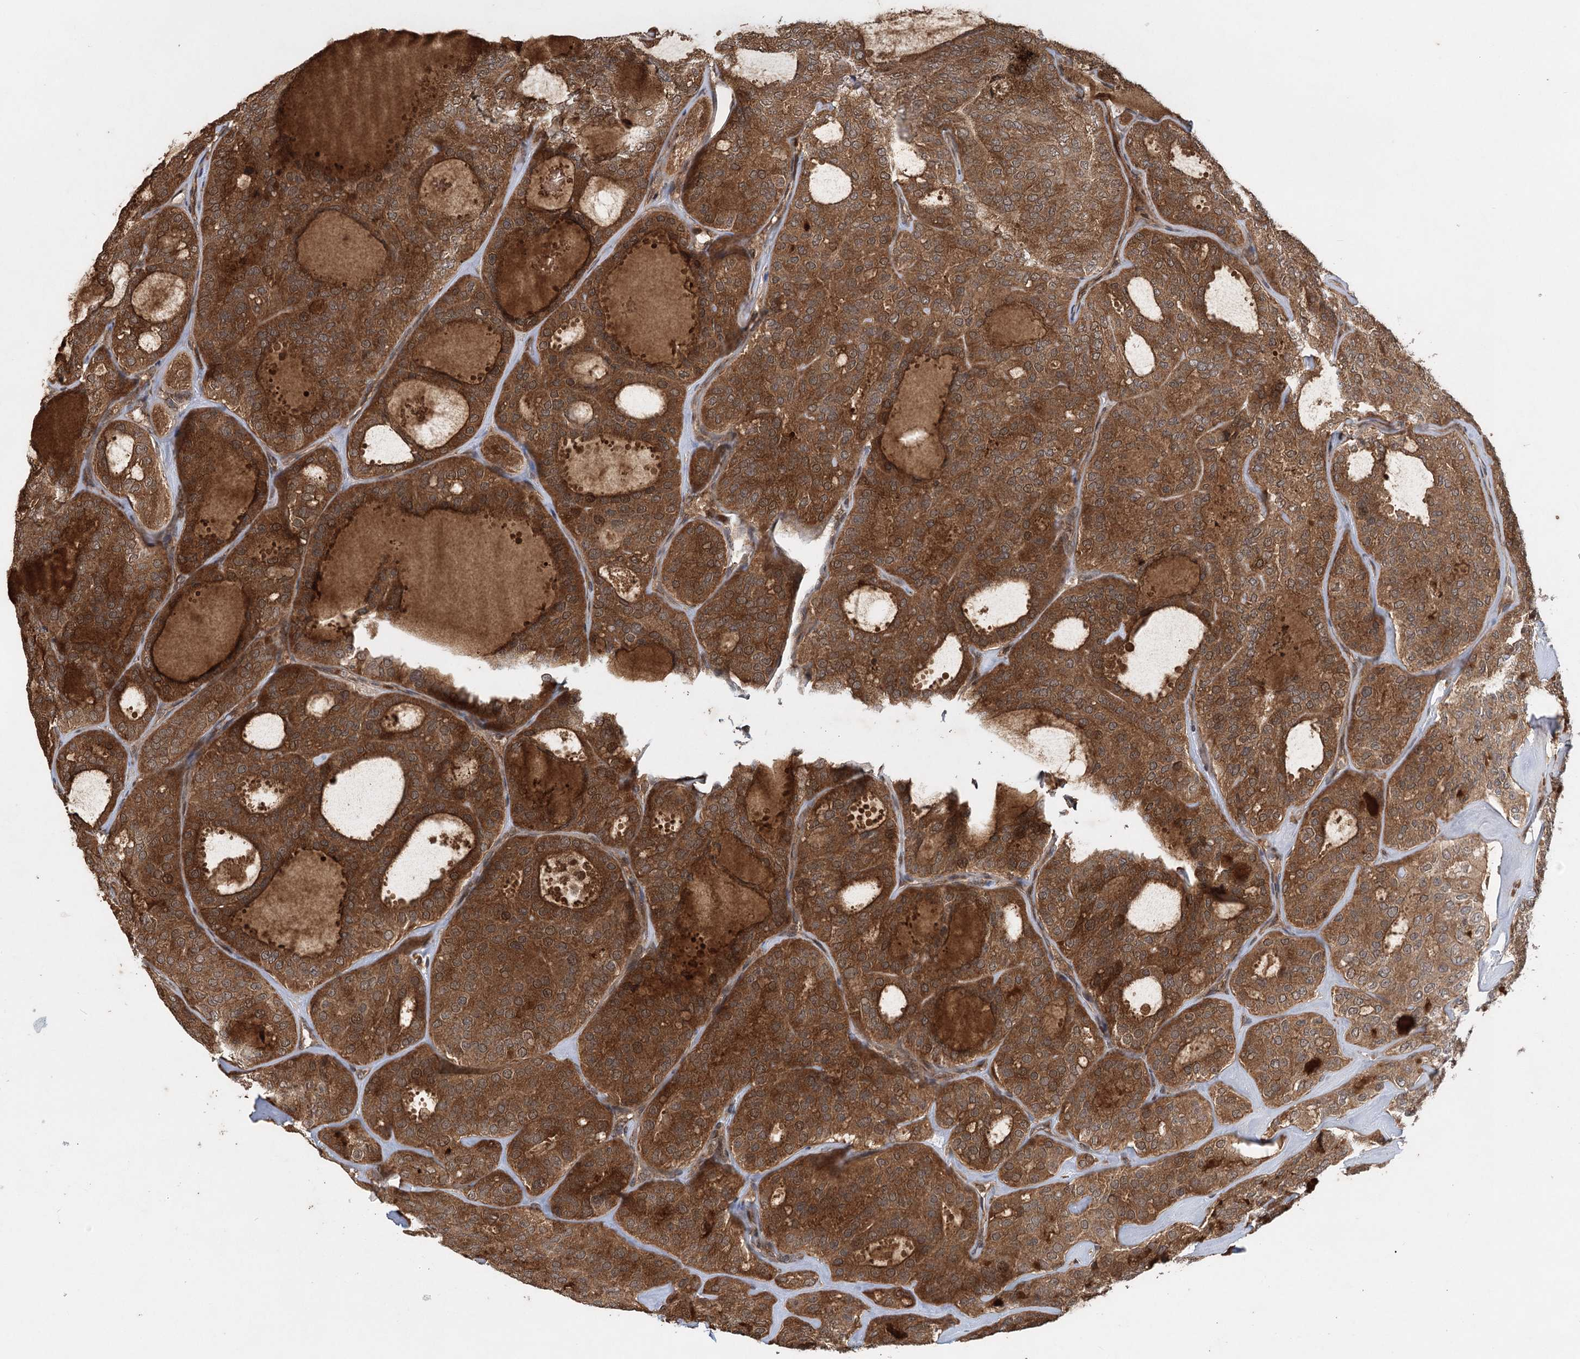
{"staining": {"intensity": "strong", "quantity": ">75%", "location": "cytoplasmic/membranous"}, "tissue": "thyroid cancer", "cell_type": "Tumor cells", "image_type": "cancer", "snomed": [{"axis": "morphology", "description": "Follicular adenoma carcinoma, NOS"}, {"axis": "topography", "description": "Thyroid gland"}], "caption": "The image displays a brown stain indicating the presence of a protein in the cytoplasmic/membranous of tumor cells in thyroid follicular adenoma carcinoma.", "gene": "INSIG2", "patient": {"sex": "male", "age": 75}}